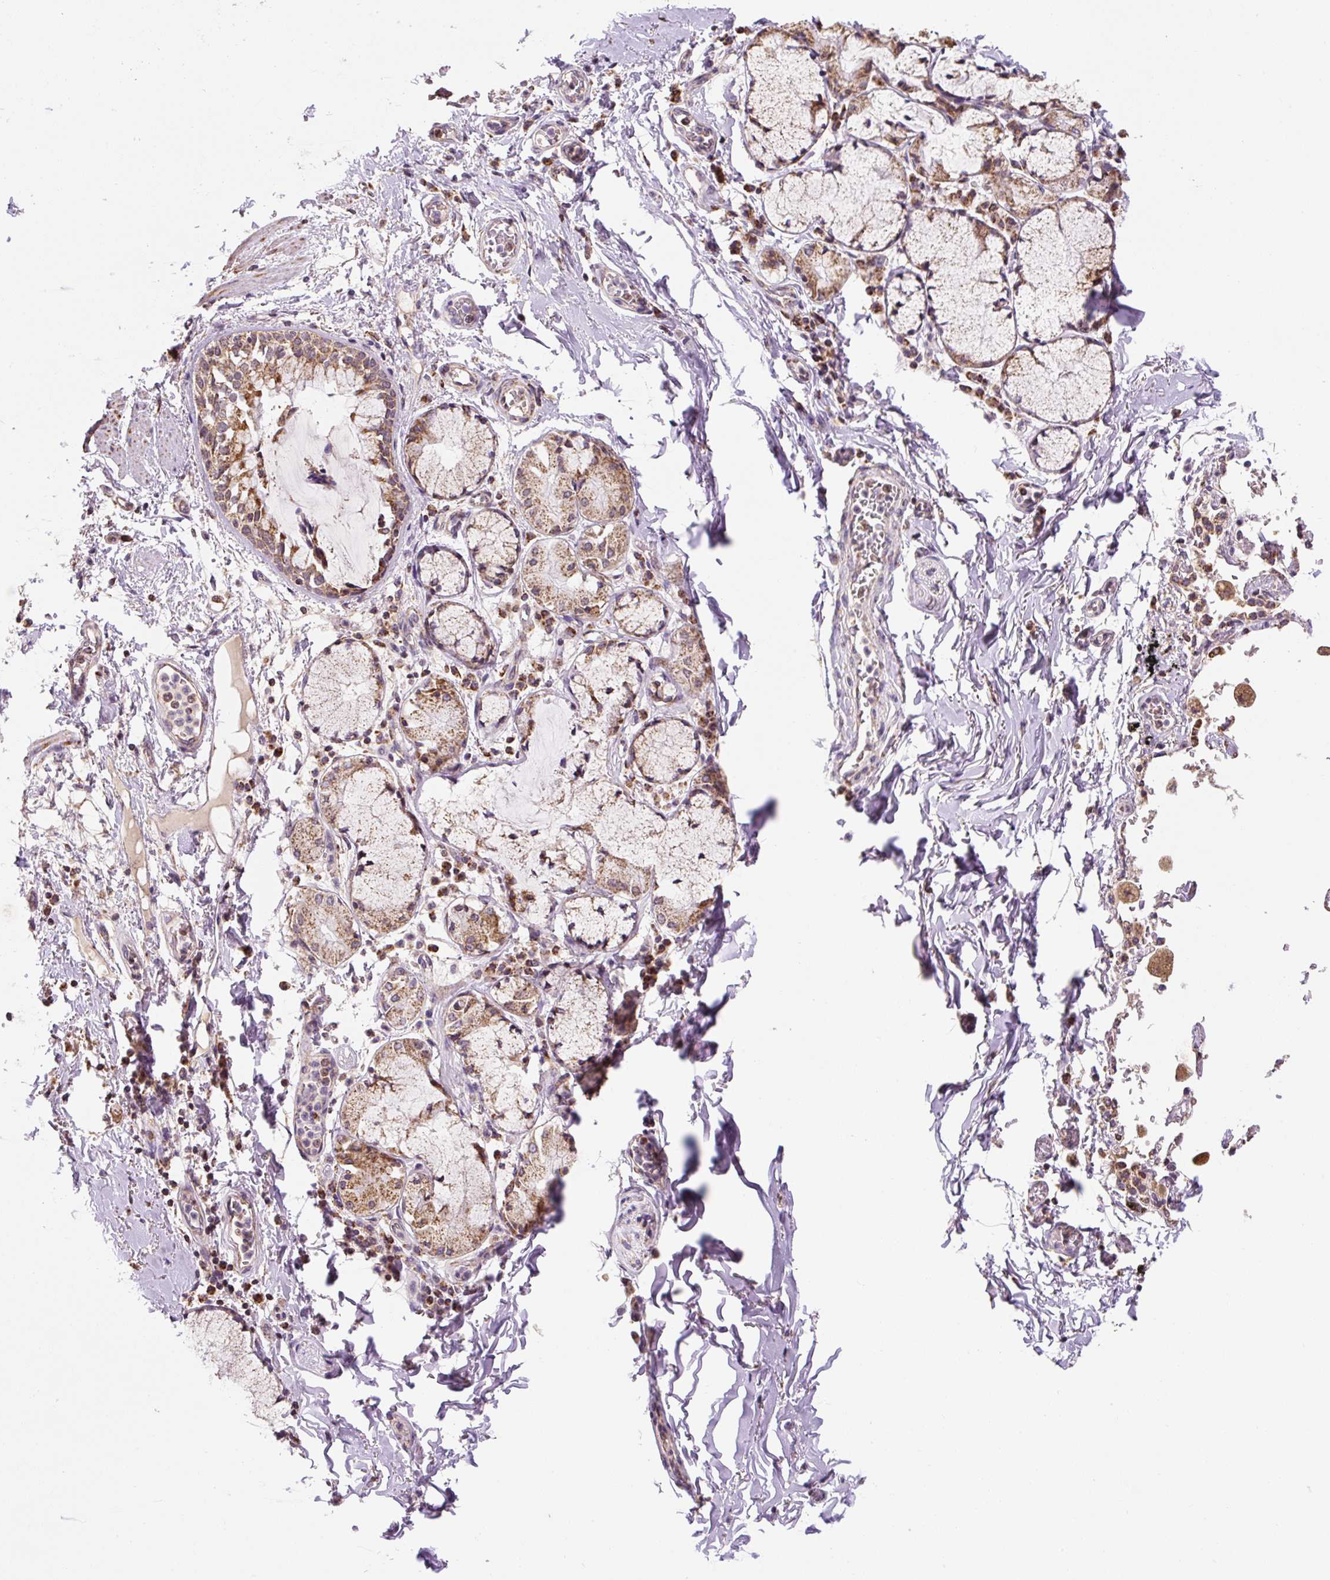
{"staining": {"intensity": "weak", "quantity": "25%-75%", "location": "cytoplasmic/membranous"}, "tissue": "soft tissue", "cell_type": "Fibroblasts", "image_type": "normal", "snomed": [{"axis": "morphology", "description": "Normal tissue, NOS"}, {"axis": "morphology", "description": "Degeneration, NOS"}, {"axis": "topography", "description": "Cartilage tissue"}, {"axis": "topography", "description": "Lung"}], "caption": "Immunohistochemical staining of unremarkable soft tissue shows weak cytoplasmic/membranous protein staining in approximately 25%-75% of fibroblasts. Ihc stains the protein in brown and the nuclei are stained blue.", "gene": "MFSD9", "patient": {"sex": "female", "age": 61}}